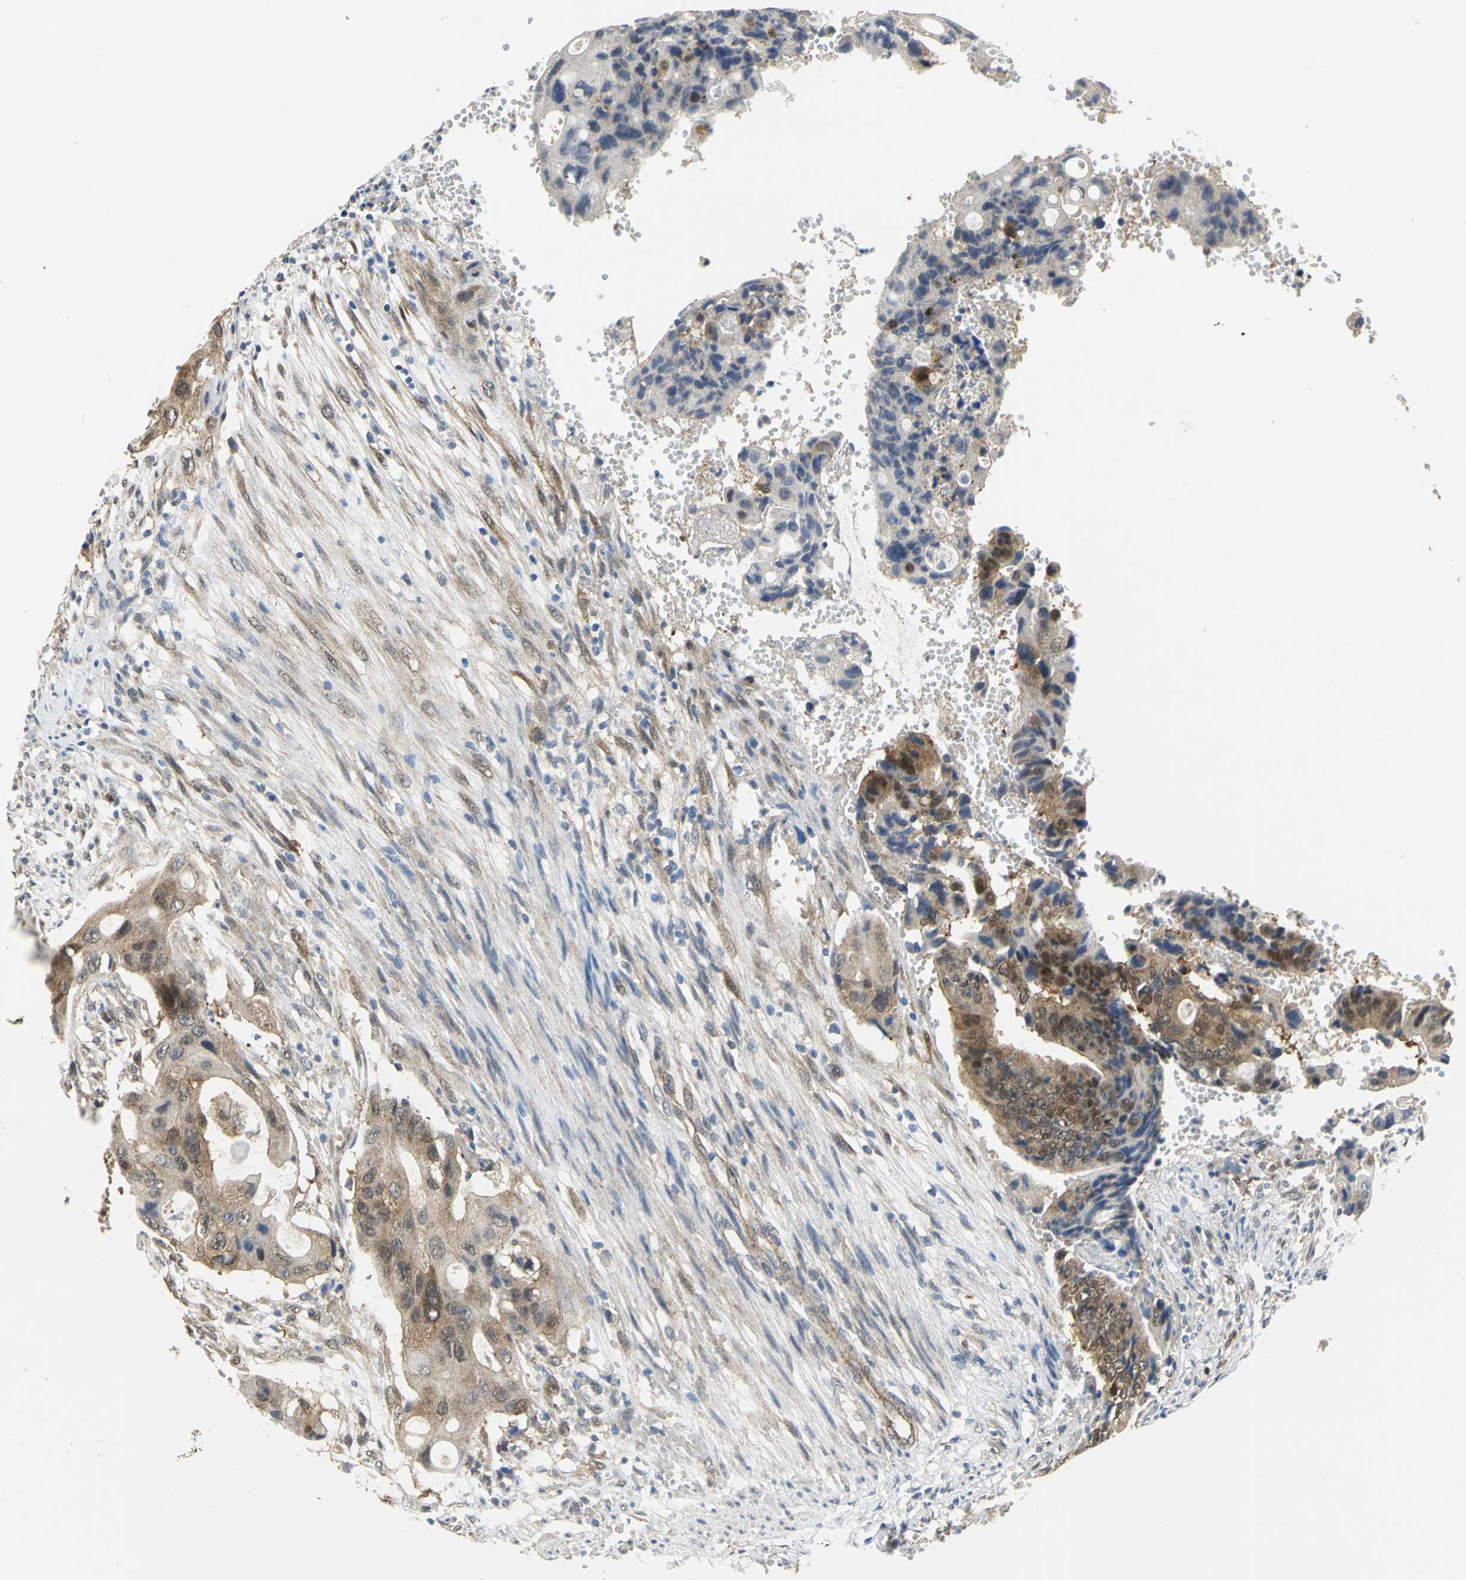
{"staining": {"intensity": "moderate", "quantity": "25%-75%", "location": "cytoplasmic/membranous"}, "tissue": "colorectal cancer", "cell_type": "Tumor cells", "image_type": "cancer", "snomed": [{"axis": "morphology", "description": "Adenocarcinoma, NOS"}, {"axis": "topography", "description": "Colon"}], "caption": "Moderate cytoplasmic/membranous protein positivity is present in approximately 25%-75% of tumor cells in colorectal cancer.", "gene": "PGM3", "patient": {"sex": "female", "age": 57}}